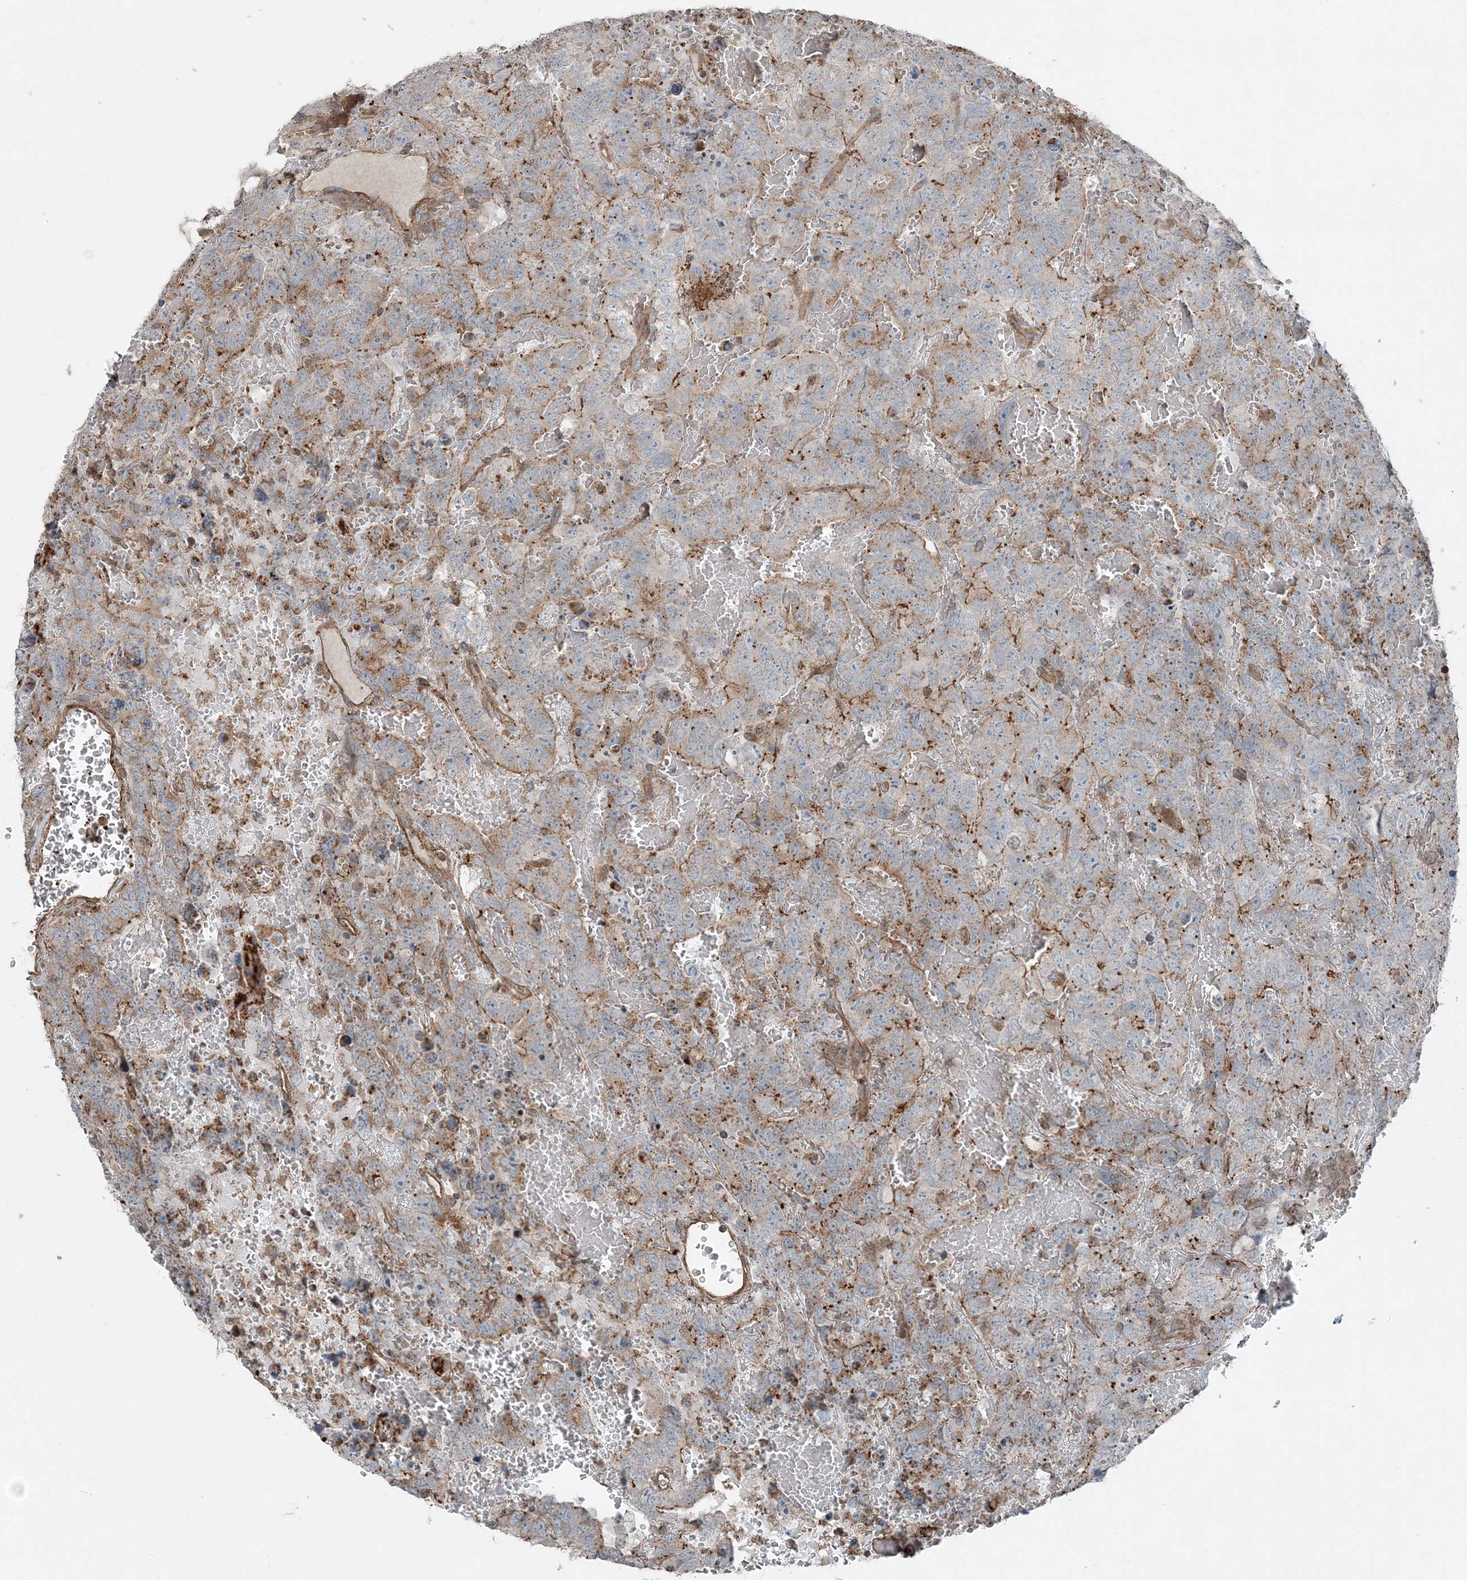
{"staining": {"intensity": "moderate", "quantity": "25%-75%", "location": "cytoplasmic/membranous"}, "tissue": "testis cancer", "cell_type": "Tumor cells", "image_type": "cancer", "snomed": [{"axis": "morphology", "description": "Carcinoma, Embryonal, NOS"}, {"axis": "topography", "description": "Testis"}], "caption": "Testis cancer (embryonal carcinoma) was stained to show a protein in brown. There is medium levels of moderate cytoplasmic/membranous staining in about 25%-75% of tumor cells.", "gene": "KY", "patient": {"sex": "male", "age": 45}}